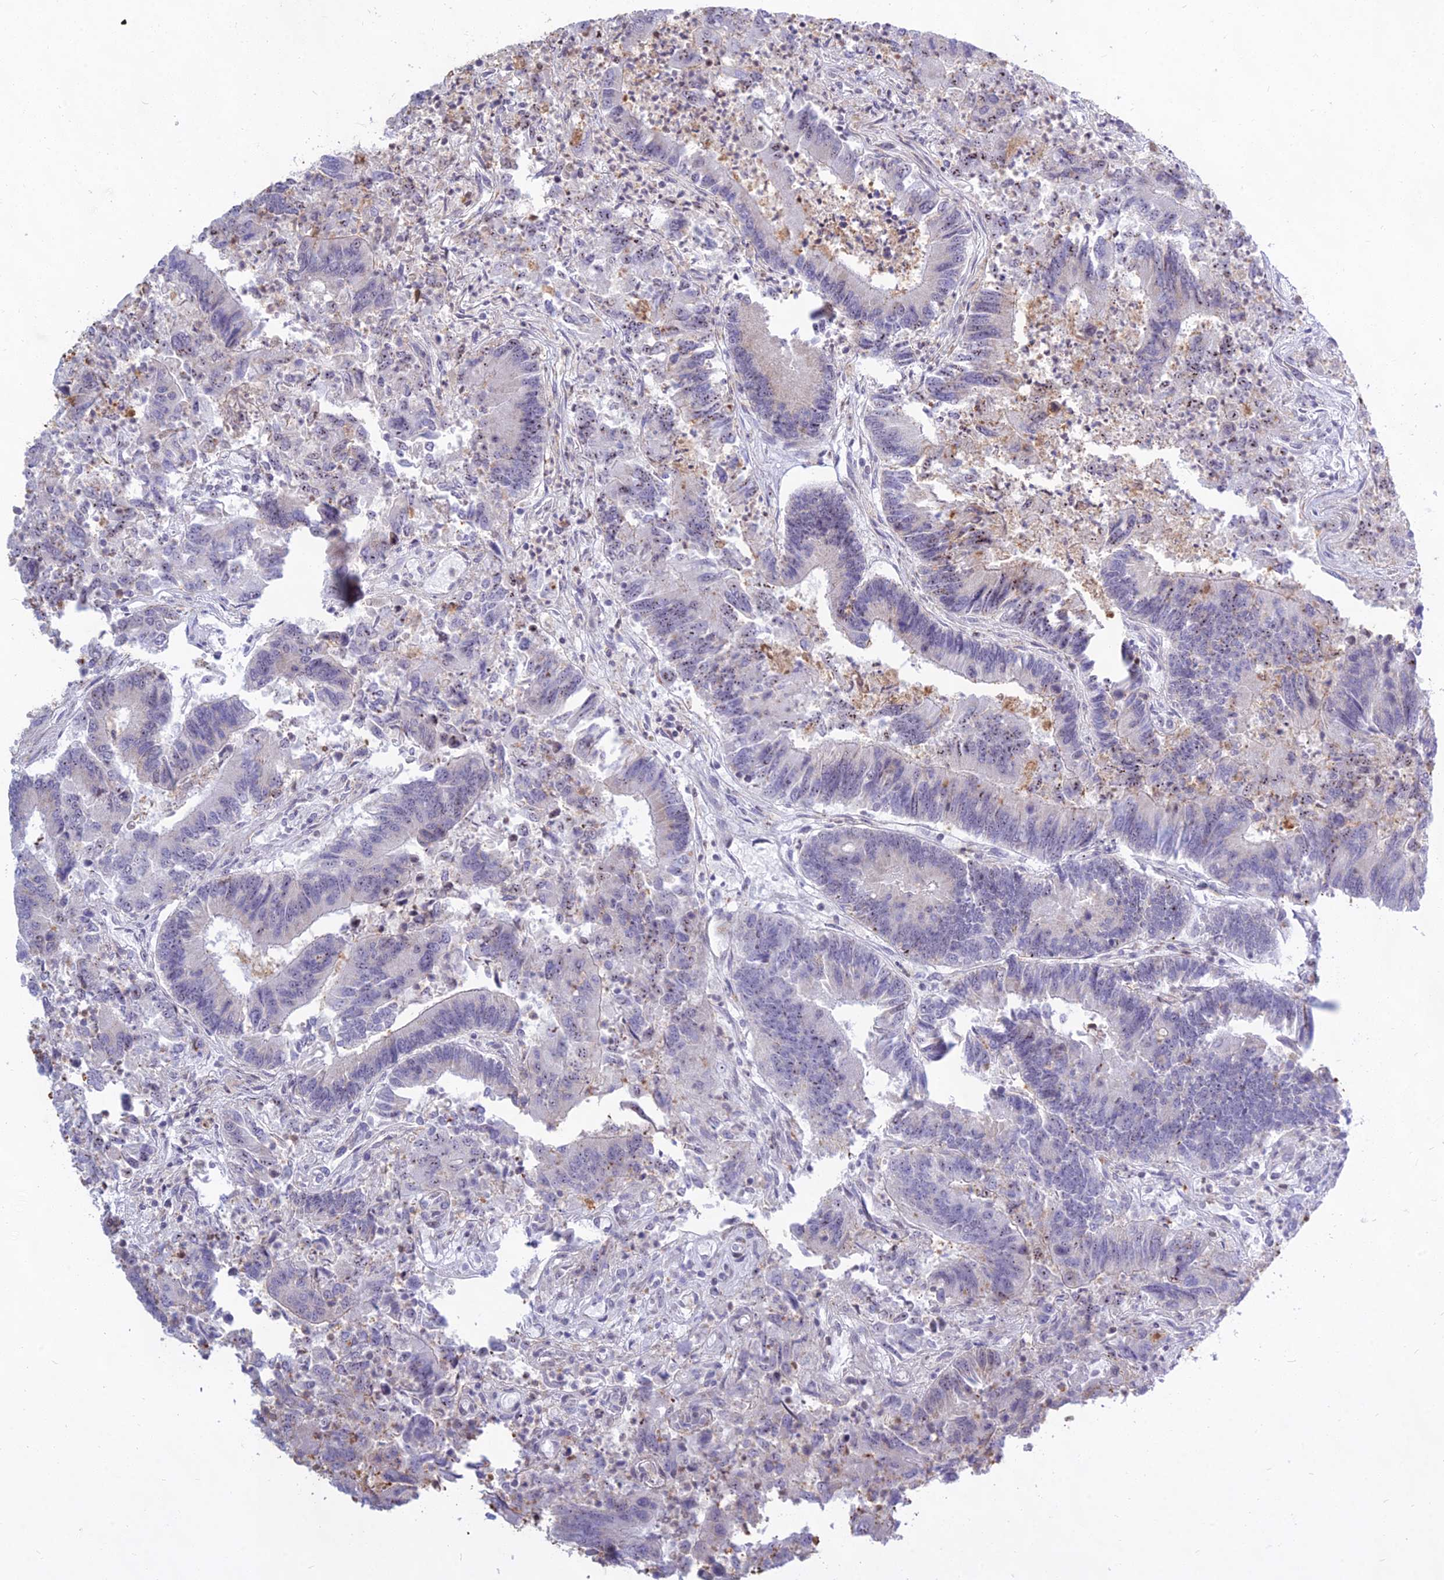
{"staining": {"intensity": "negative", "quantity": "none", "location": "none"}, "tissue": "colorectal cancer", "cell_type": "Tumor cells", "image_type": "cancer", "snomed": [{"axis": "morphology", "description": "Adenocarcinoma, NOS"}, {"axis": "topography", "description": "Colon"}], "caption": "Image shows no protein expression in tumor cells of colorectal cancer (adenocarcinoma) tissue. (DAB (3,3'-diaminobenzidine) IHC, high magnification).", "gene": "KRR1", "patient": {"sex": "female", "age": 67}}